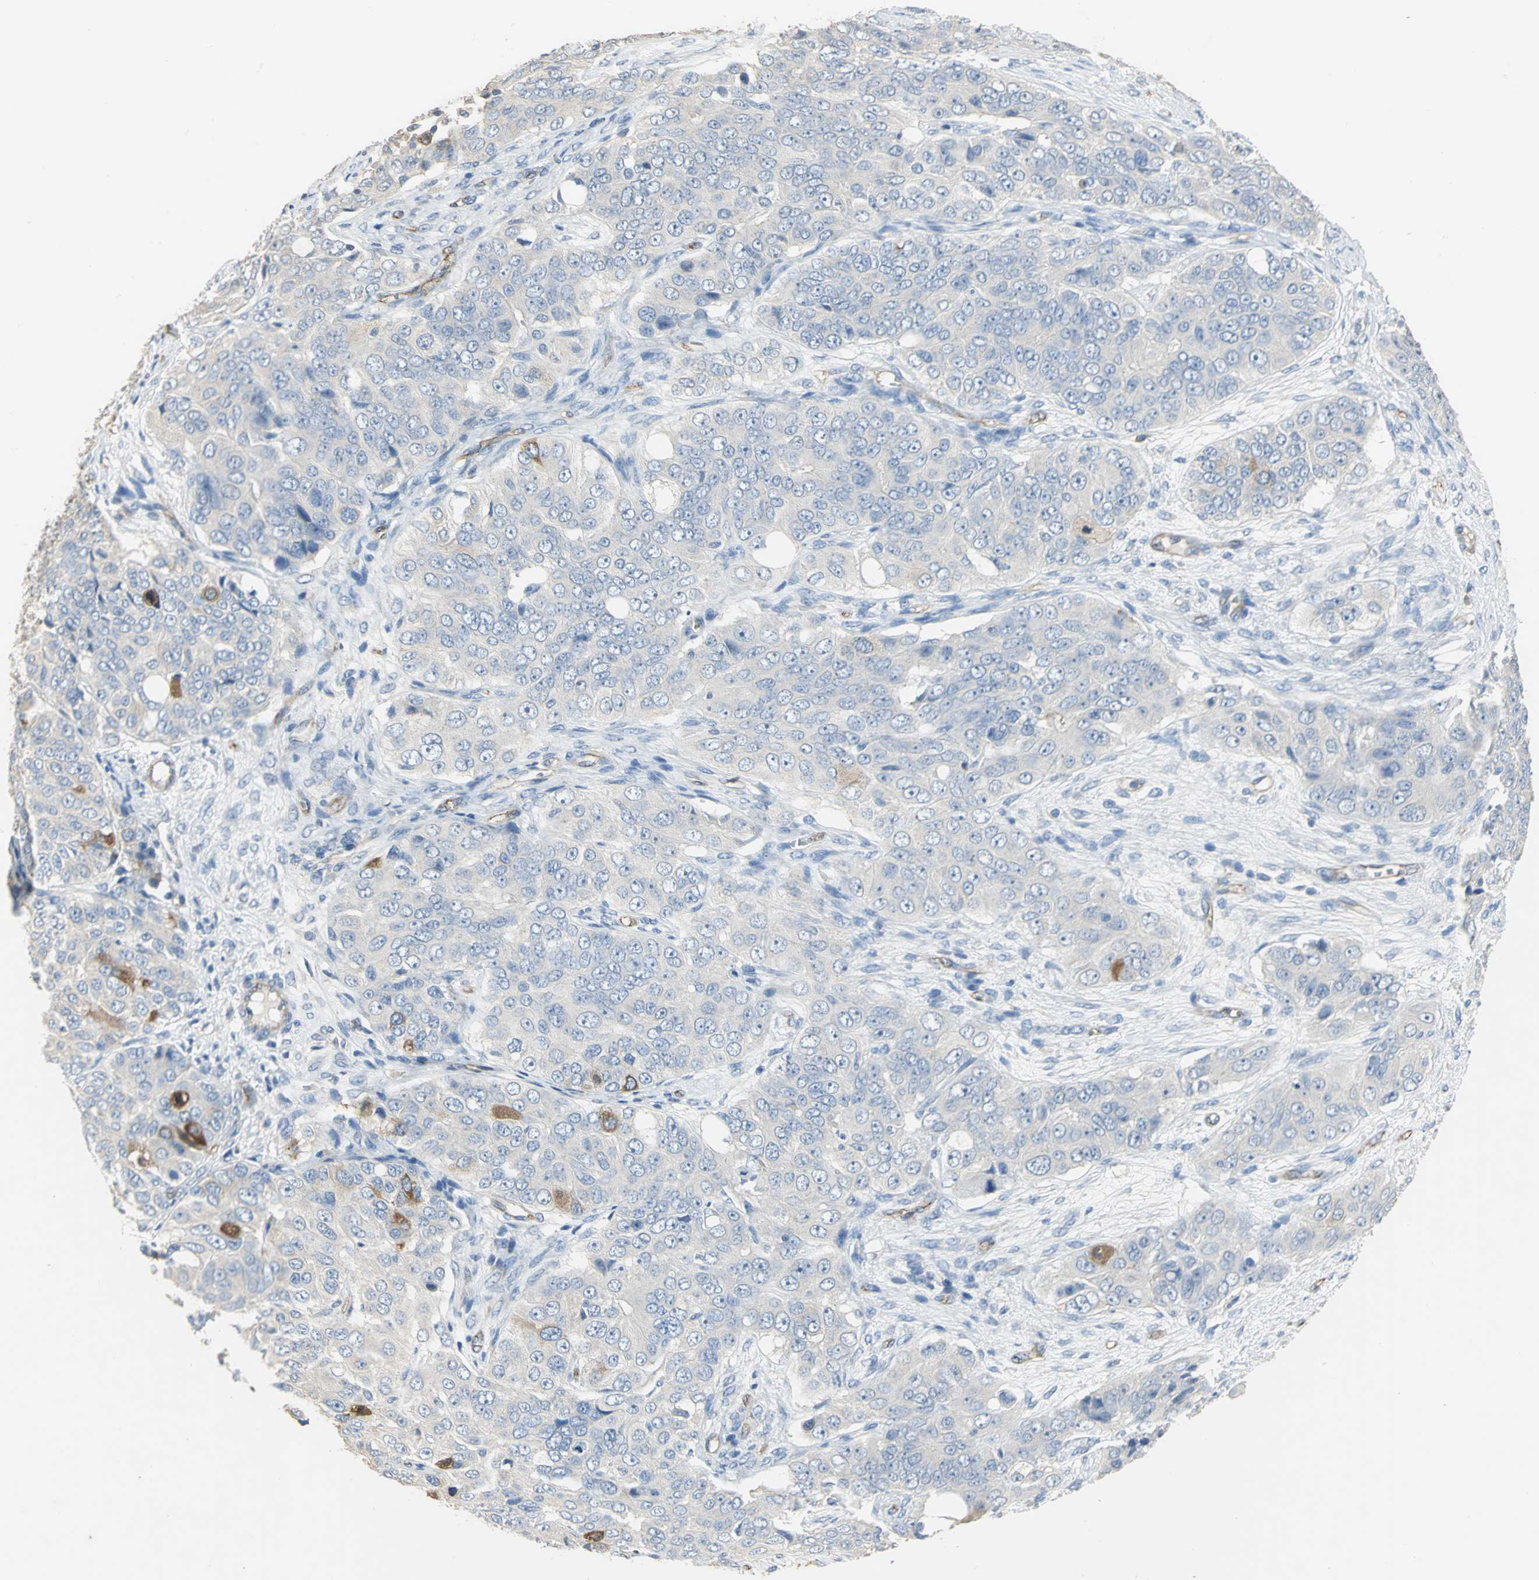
{"staining": {"intensity": "strong", "quantity": "<25%", "location": "cytoplasmic/membranous"}, "tissue": "ovarian cancer", "cell_type": "Tumor cells", "image_type": "cancer", "snomed": [{"axis": "morphology", "description": "Carcinoma, endometroid"}, {"axis": "topography", "description": "Ovary"}], "caption": "Strong cytoplasmic/membranous positivity is identified in about <25% of tumor cells in ovarian endometroid carcinoma.", "gene": "DLGAP5", "patient": {"sex": "female", "age": 51}}